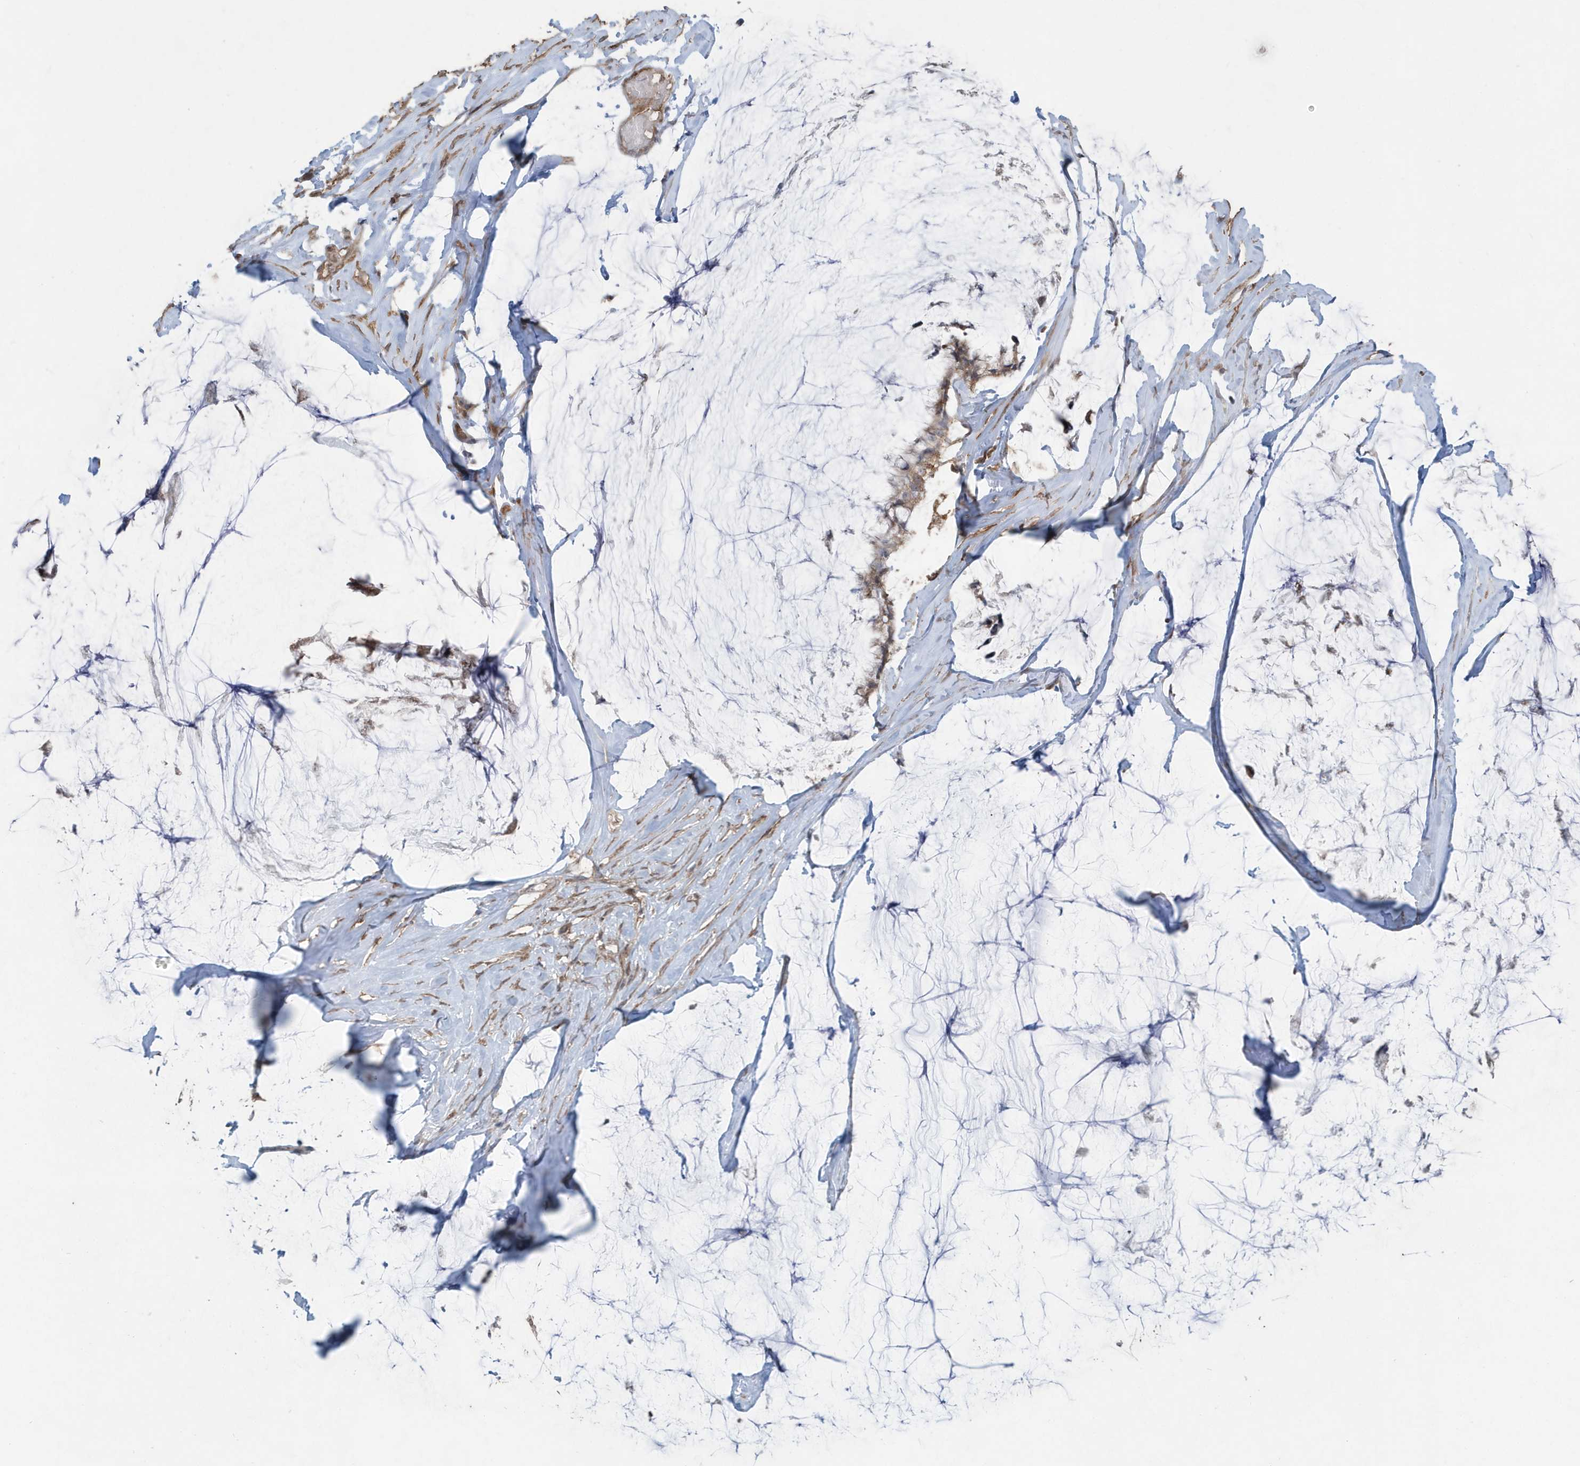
{"staining": {"intensity": "weak", "quantity": ">75%", "location": "cytoplasmic/membranous"}, "tissue": "ovarian cancer", "cell_type": "Tumor cells", "image_type": "cancer", "snomed": [{"axis": "morphology", "description": "Cystadenocarcinoma, mucinous, NOS"}, {"axis": "topography", "description": "Ovary"}], "caption": "A histopathology image of human ovarian cancer stained for a protein displays weak cytoplasmic/membranous brown staining in tumor cells. The staining is performed using DAB brown chromogen to label protein expression. The nuclei are counter-stained blue using hematoxylin.", "gene": "PAXBP1", "patient": {"sex": "female", "age": 39}}